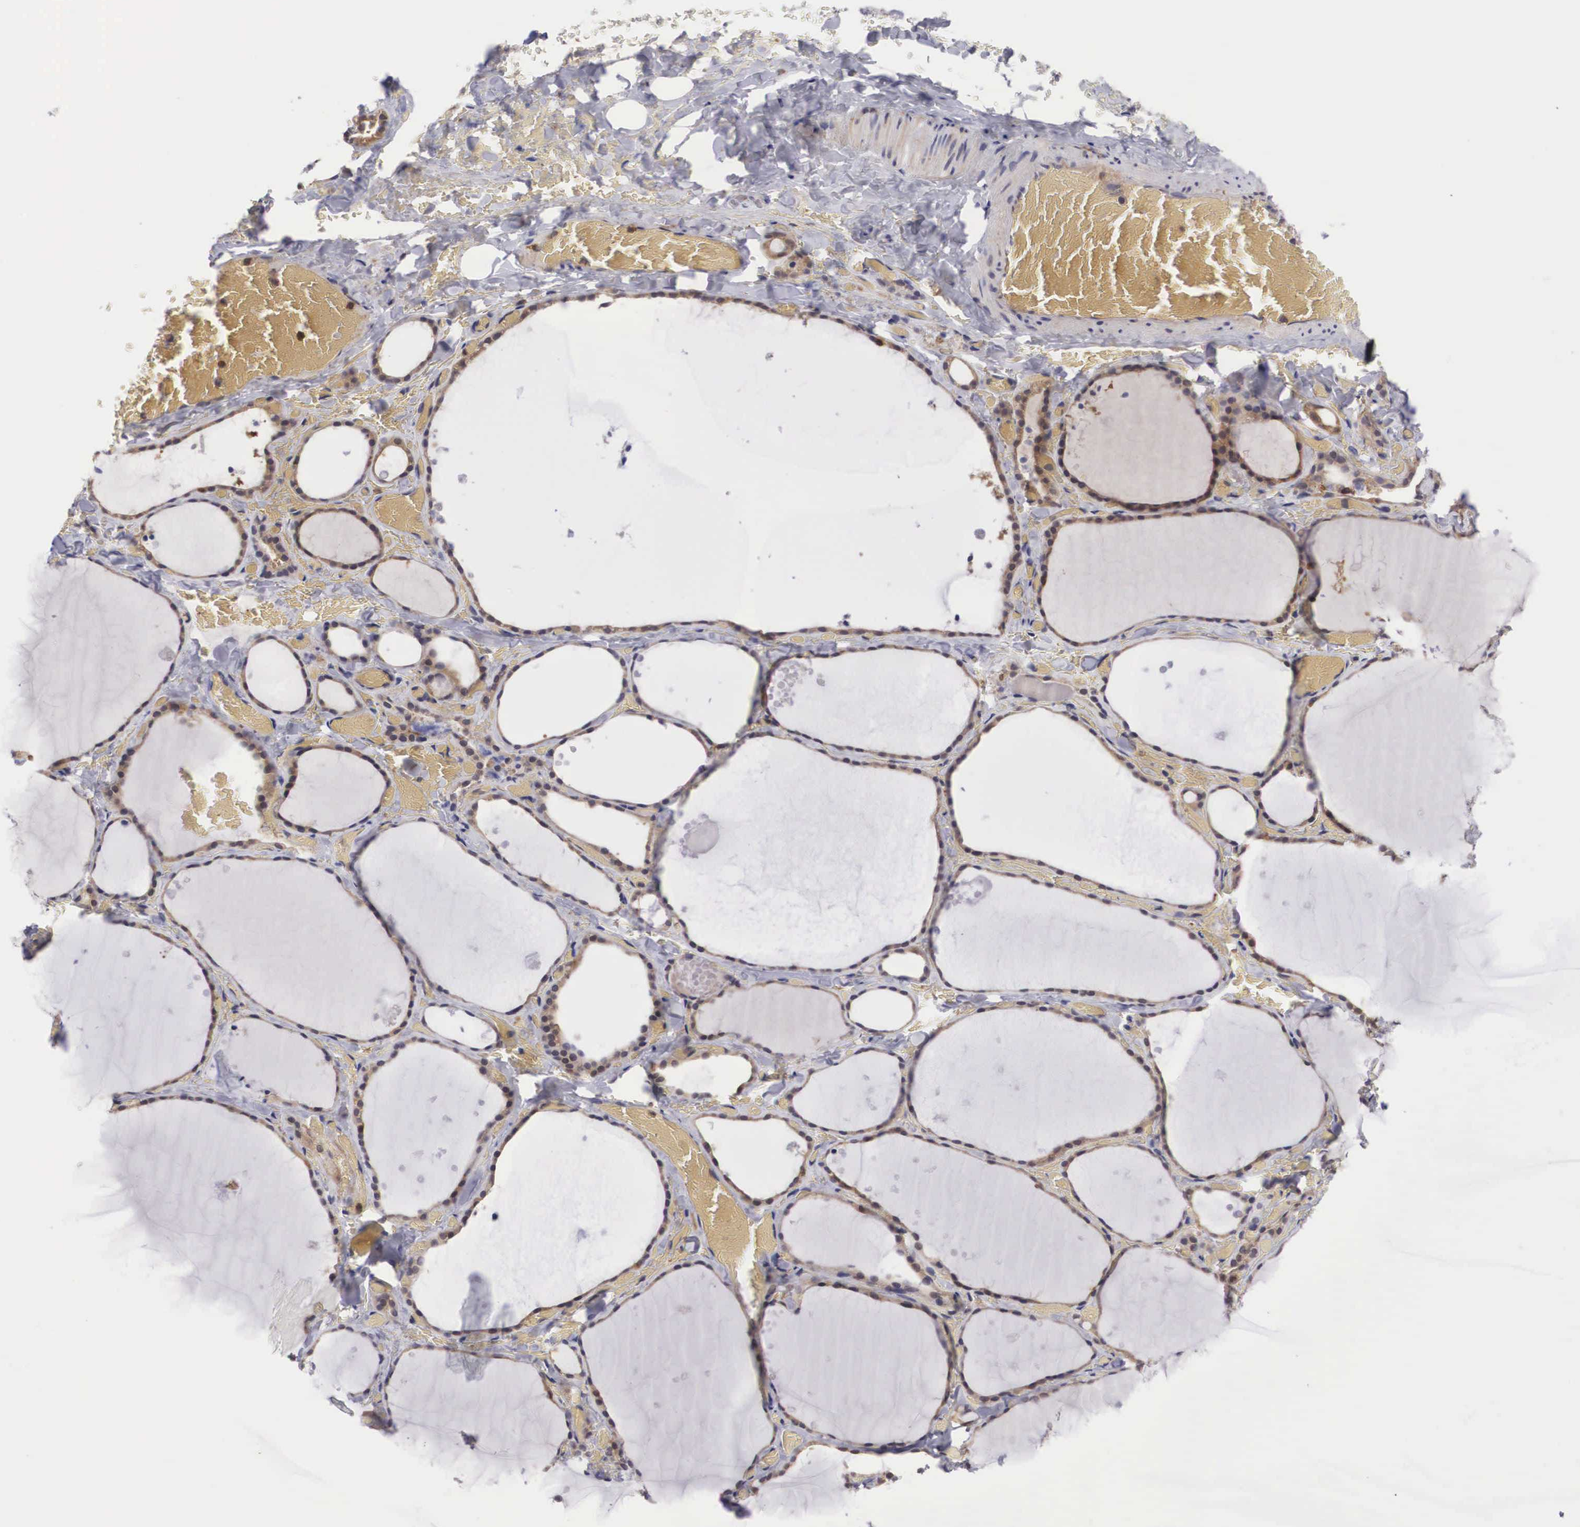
{"staining": {"intensity": "strong", "quantity": ">75%", "location": "cytoplasmic/membranous,nuclear"}, "tissue": "thyroid gland", "cell_type": "Glandular cells", "image_type": "normal", "snomed": [{"axis": "morphology", "description": "Normal tissue, NOS"}, {"axis": "topography", "description": "Thyroid gland"}], "caption": "About >75% of glandular cells in unremarkable human thyroid gland demonstrate strong cytoplasmic/membranous,nuclear protein expression as visualized by brown immunohistochemical staining.", "gene": "ADSL", "patient": {"sex": "male", "age": 34}}